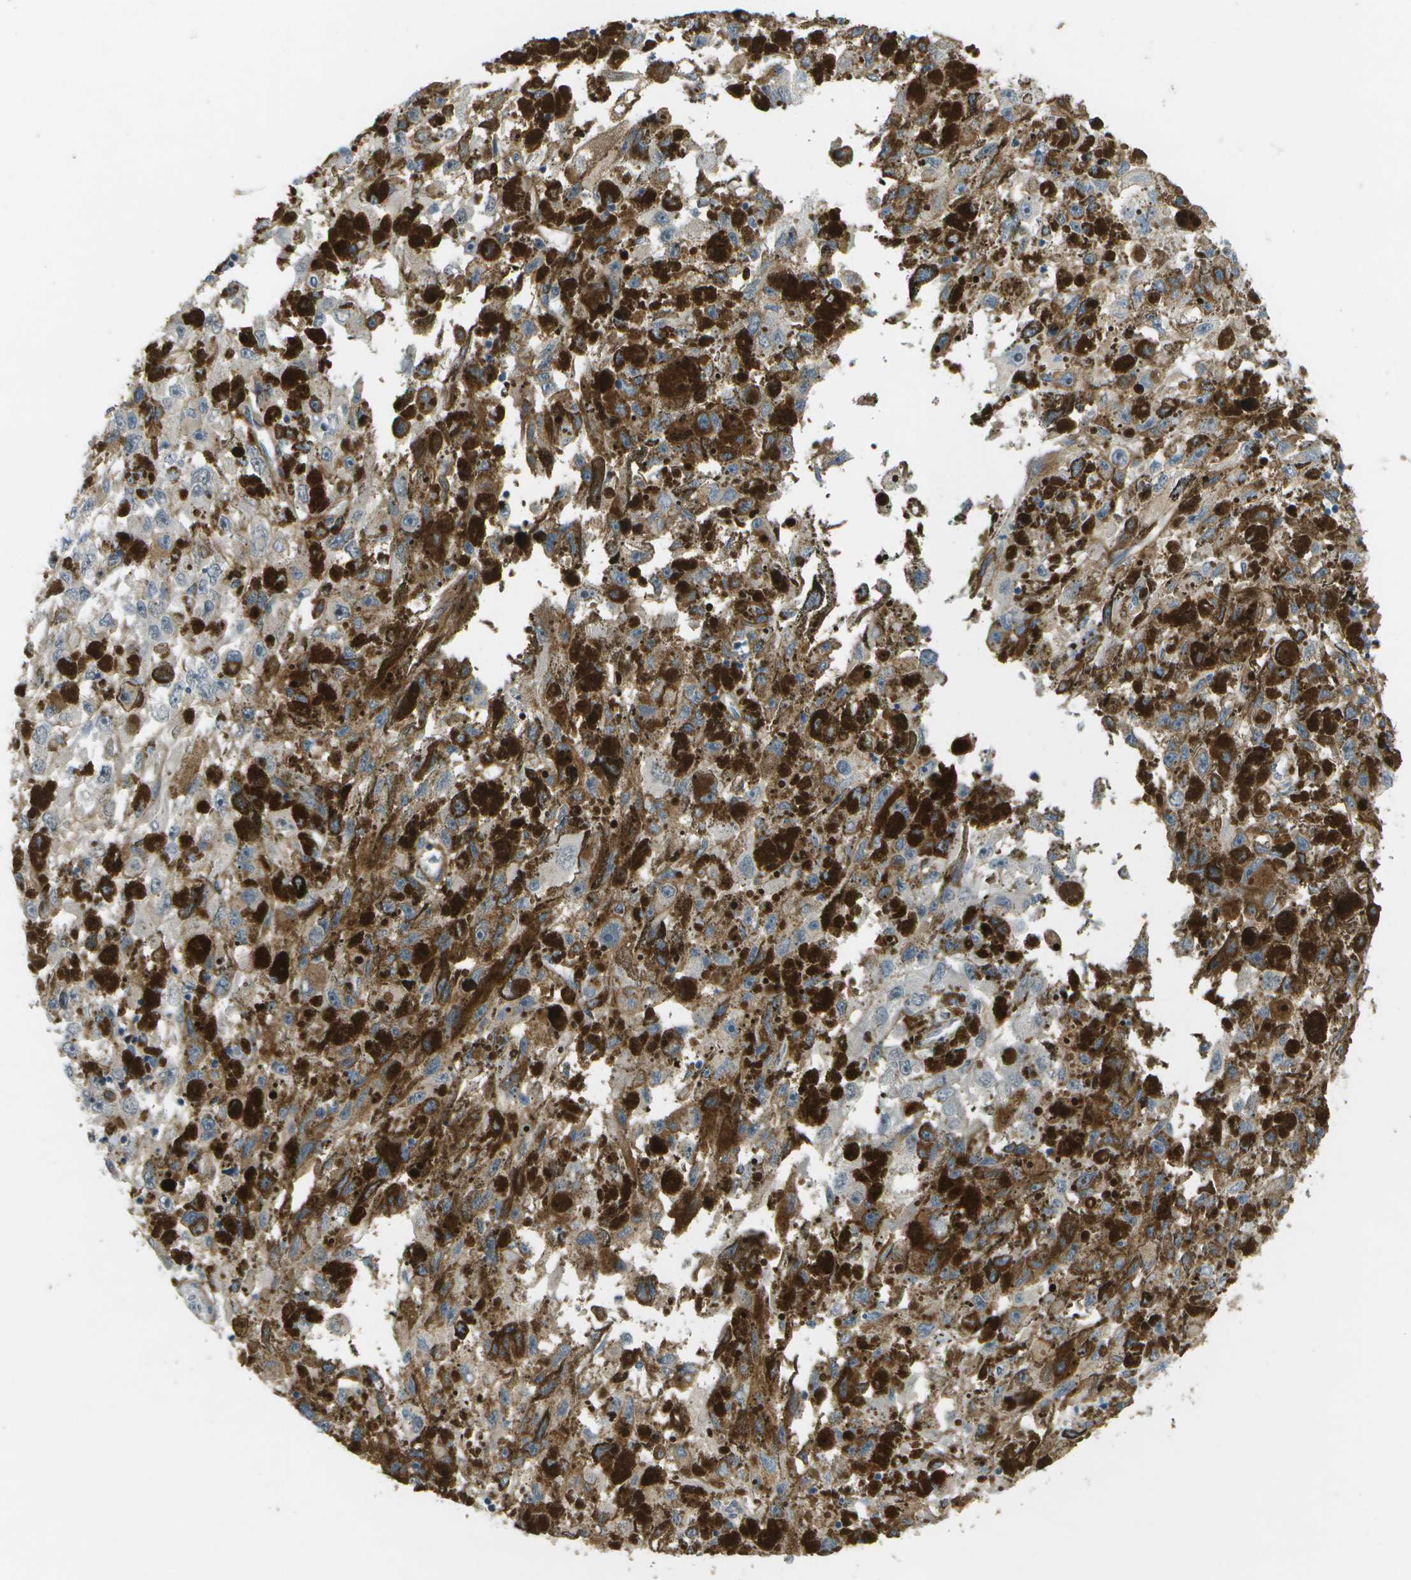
{"staining": {"intensity": "moderate", "quantity": "<25%", "location": "cytoplasmic/membranous"}, "tissue": "melanoma", "cell_type": "Tumor cells", "image_type": "cancer", "snomed": [{"axis": "morphology", "description": "Malignant melanoma, NOS"}, {"axis": "topography", "description": "Skin"}], "caption": "A brown stain labels moderate cytoplasmic/membranous expression of a protein in human melanoma tumor cells. The staining was performed using DAB to visualize the protein expression in brown, while the nuclei were stained in blue with hematoxylin (Magnification: 20x).", "gene": "WNK2", "patient": {"sex": "female", "age": 104}}